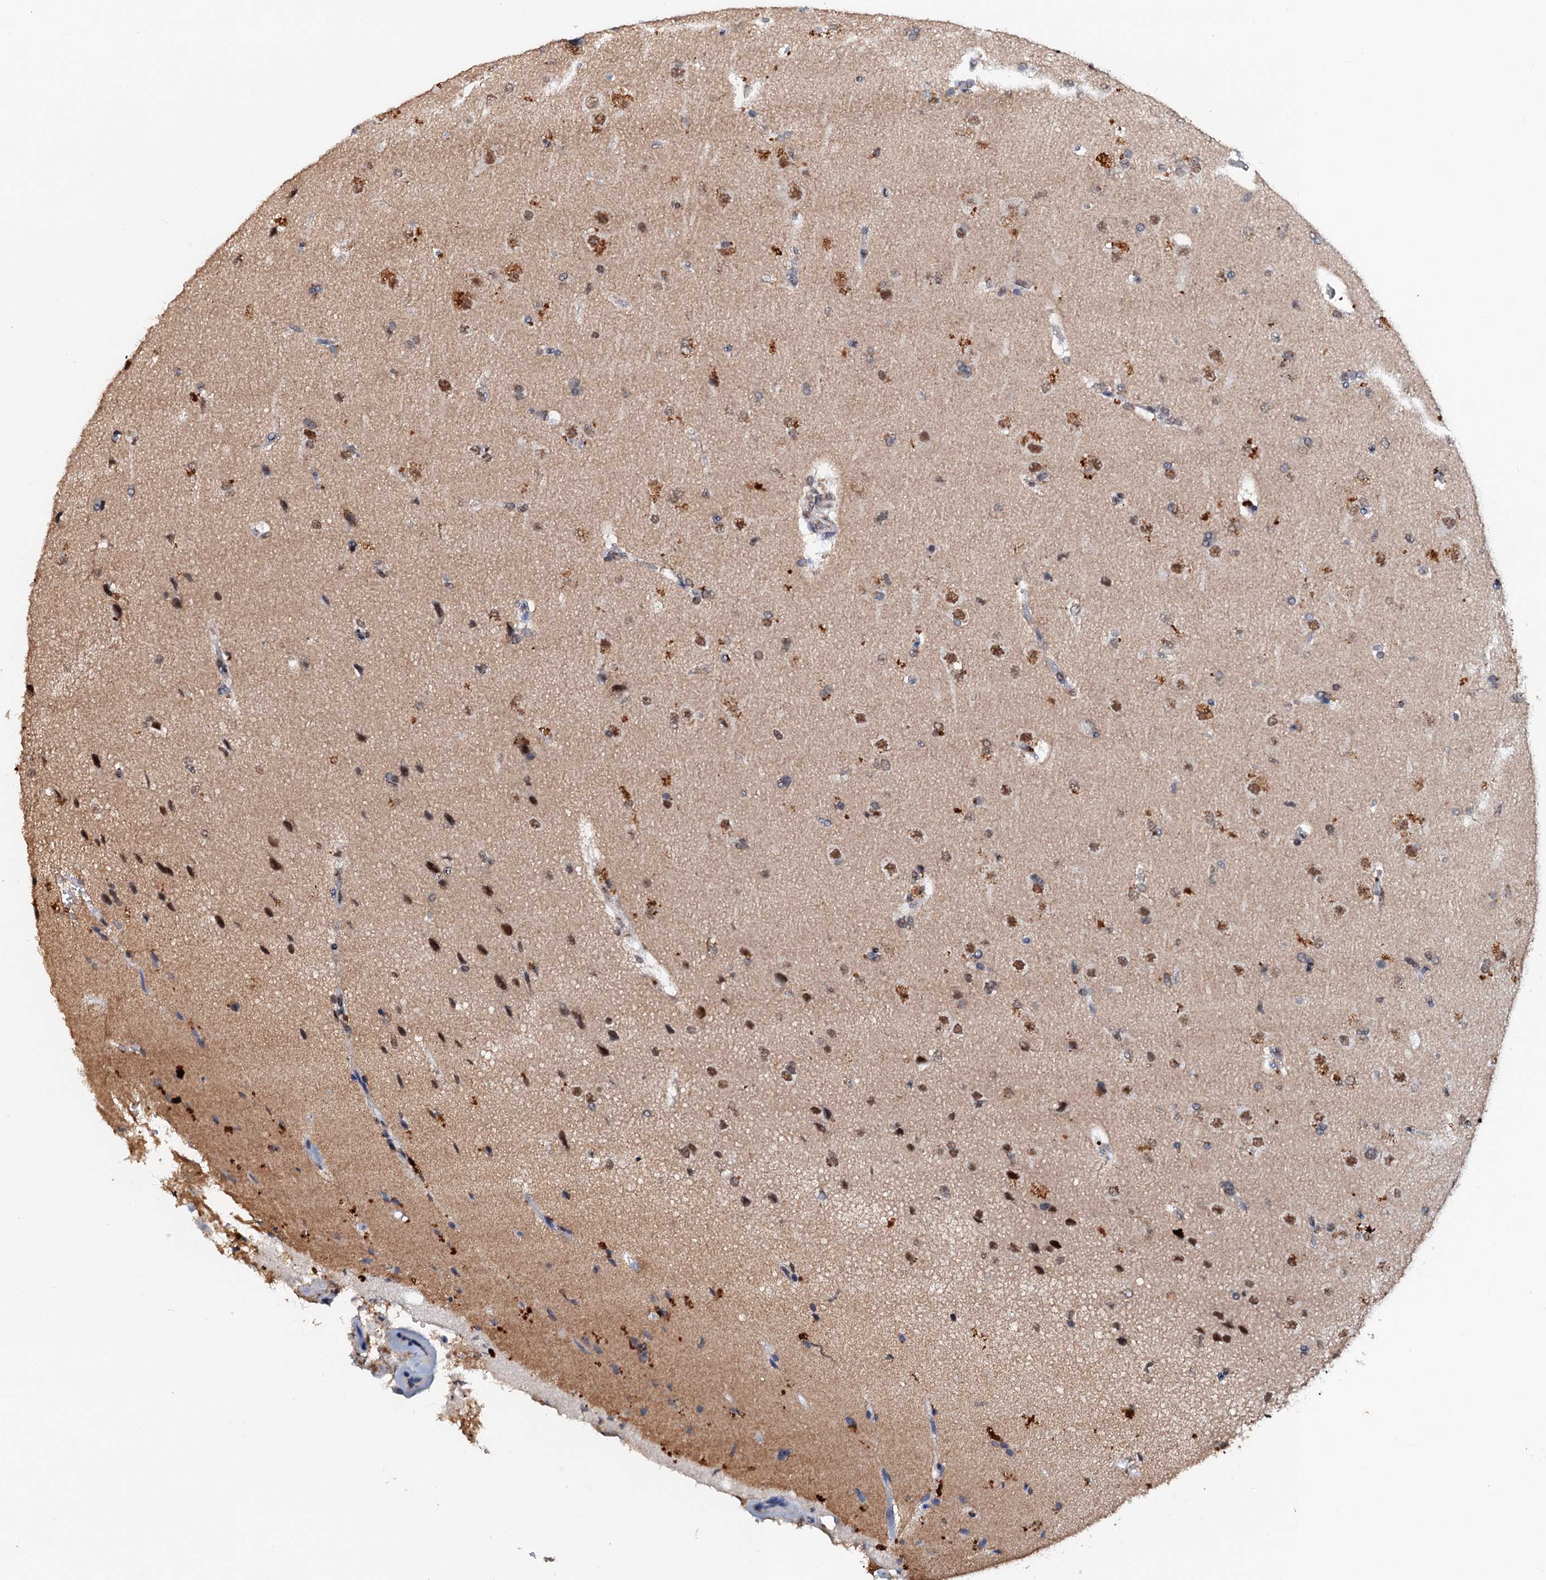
{"staining": {"intensity": "moderate", "quantity": ">75%", "location": "nuclear"}, "tissue": "glioma", "cell_type": "Tumor cells", "image_type": "cancer", "snomed": [{"axis": "morphology", "description": "Glioma, malignant, High grade"}, {"axis": "topography", "description": "Brain"}], "caption": "Protein staining of malignant high-grade glioma tissue displays moderate nuclear positivity in approximately >75% of tumor cells.", "gene": "CSTF3", "patient": {"sex": "male", "age": 72}}